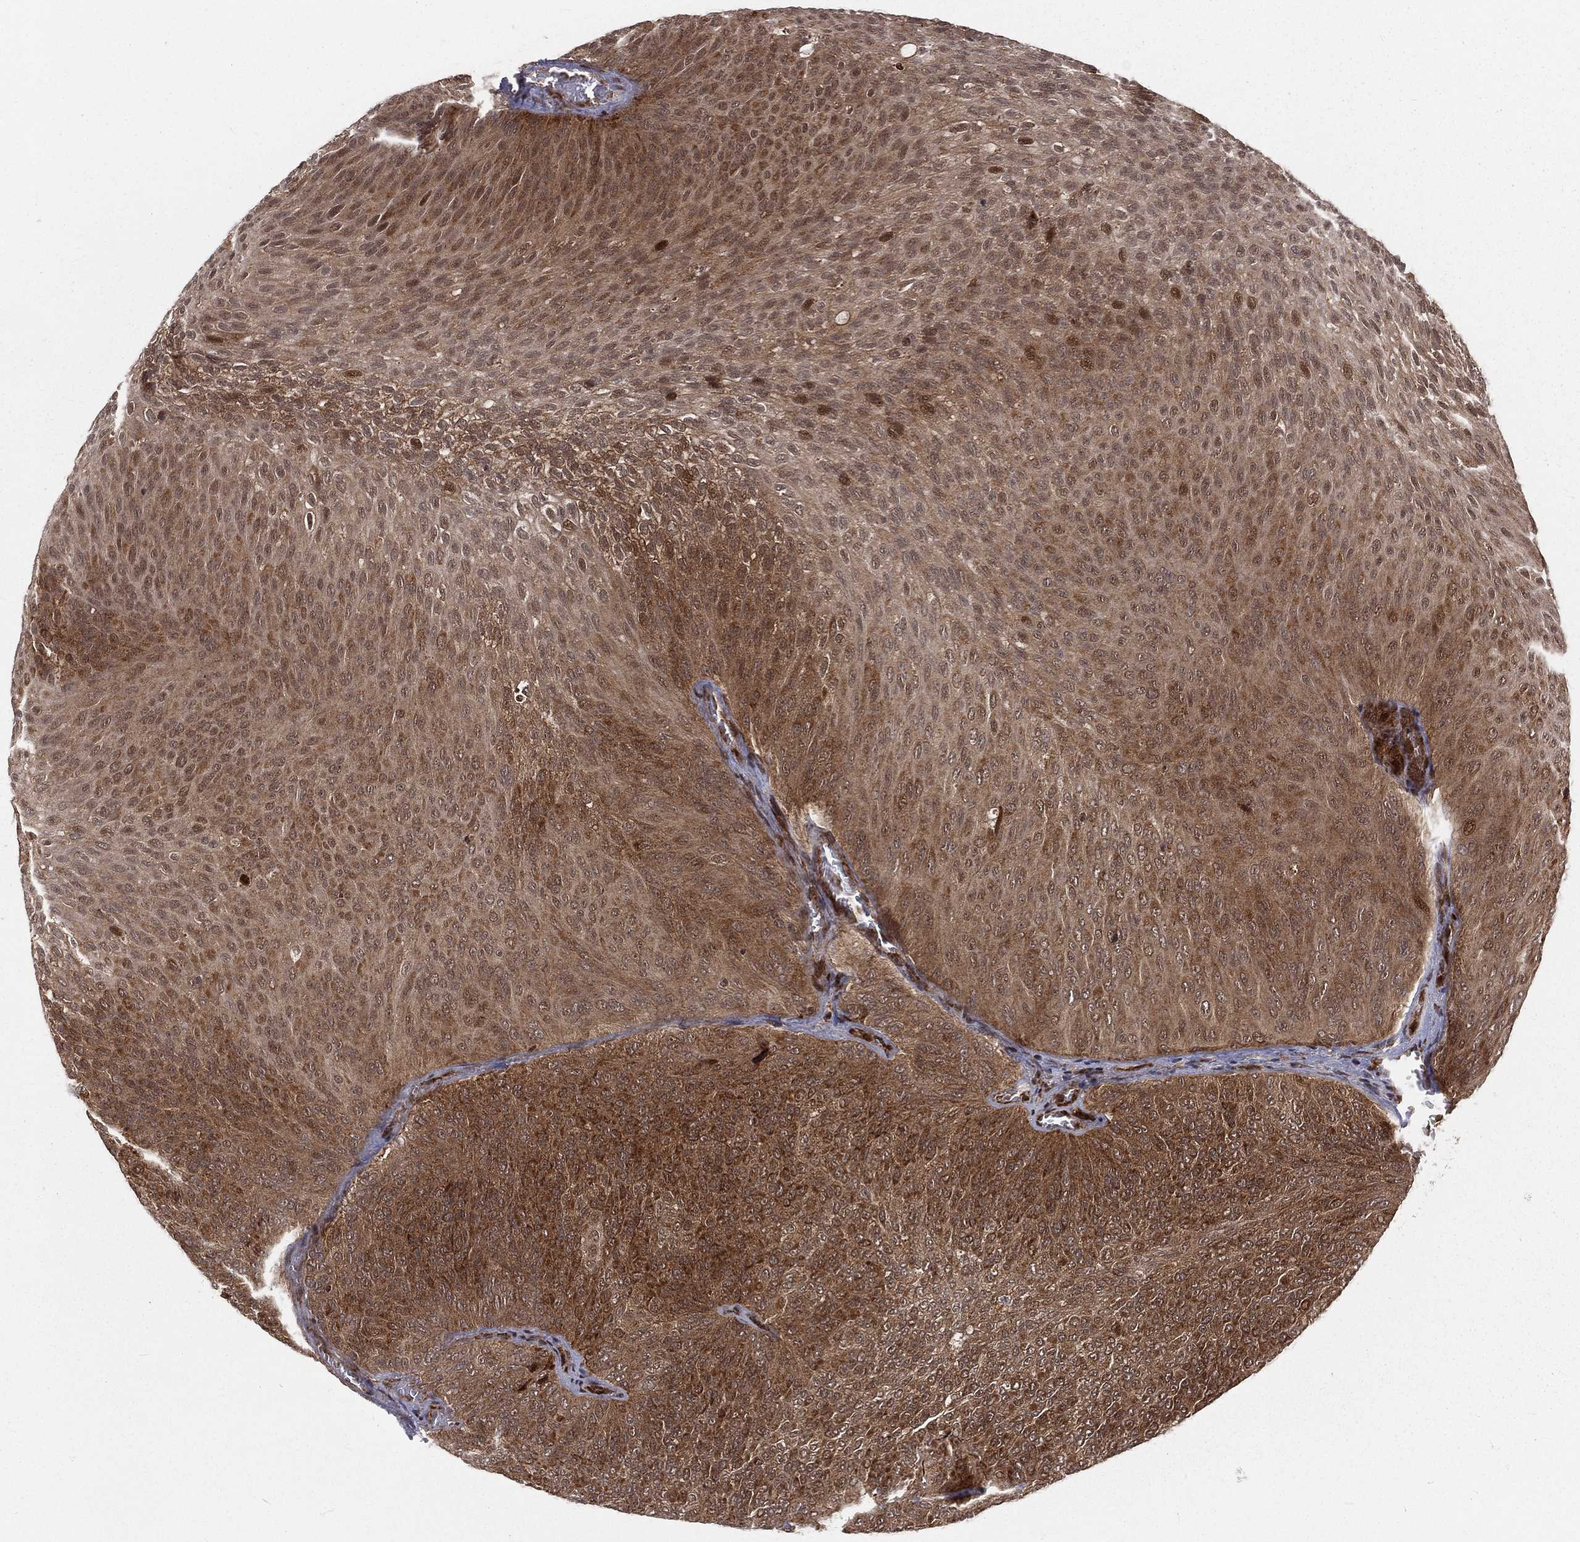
{"staining": {"intensity": "moderate", "quantity": ">75%", "location": "cytoplasmic/membranous"}, "tissue": "urothelial cancer", "cell_type": "Tumor cells", "image_type": "cancer", "snomed": [{"axis": "morphology", "description": "Urothelial carcinoma, Low grade"}, {"axis": "topography", "description": "Urinary bladder"}], "caption": "Urothelial carcinoma (low-grade) stained with a protein marker exhibits moderate staining in tumor cells.", "gene": "MDM2", "patient": {"sex": "male", "age": 78}}